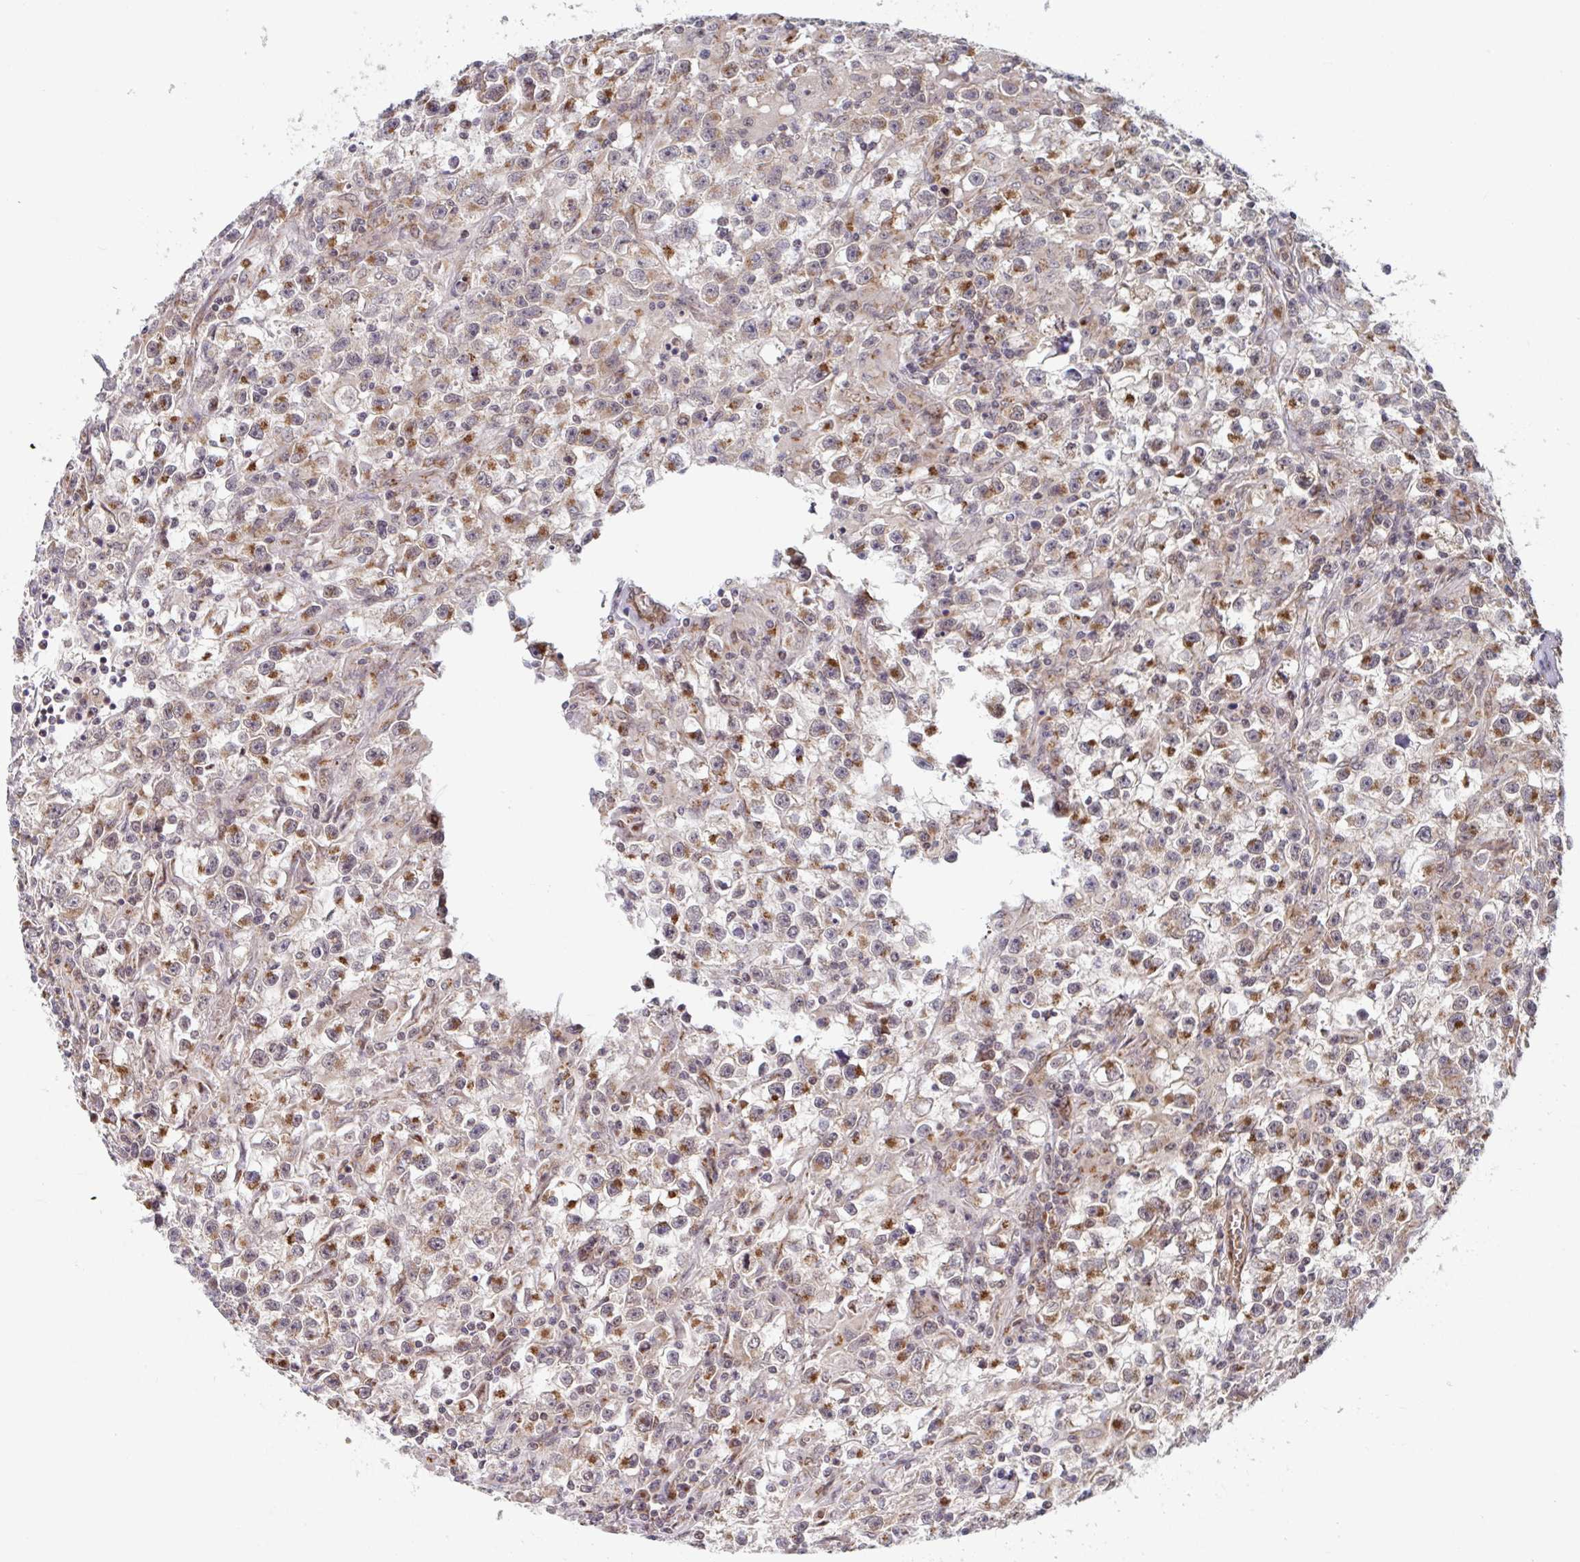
{"staining": {"intensity": "moderate", "quantity": ">75%", "location": "cytoplasmic/membranous"}, "tissue": "testis cancer", "cell_type": "Tumor cells", "image_type": "cancer", "snomed": [{"axis": "morphology", "description": "Seminoma, NOS"}, {"axis": "topography", "description": "Testis"}], "caption": "A medium amount of moderate cytoplasmic/membranous staining is identified in about >75% of tumor cells in testis cancer (seminoma) tissue.", "gene": "ATP5MJ", "patient": {"sex": "male", "age": 31}}